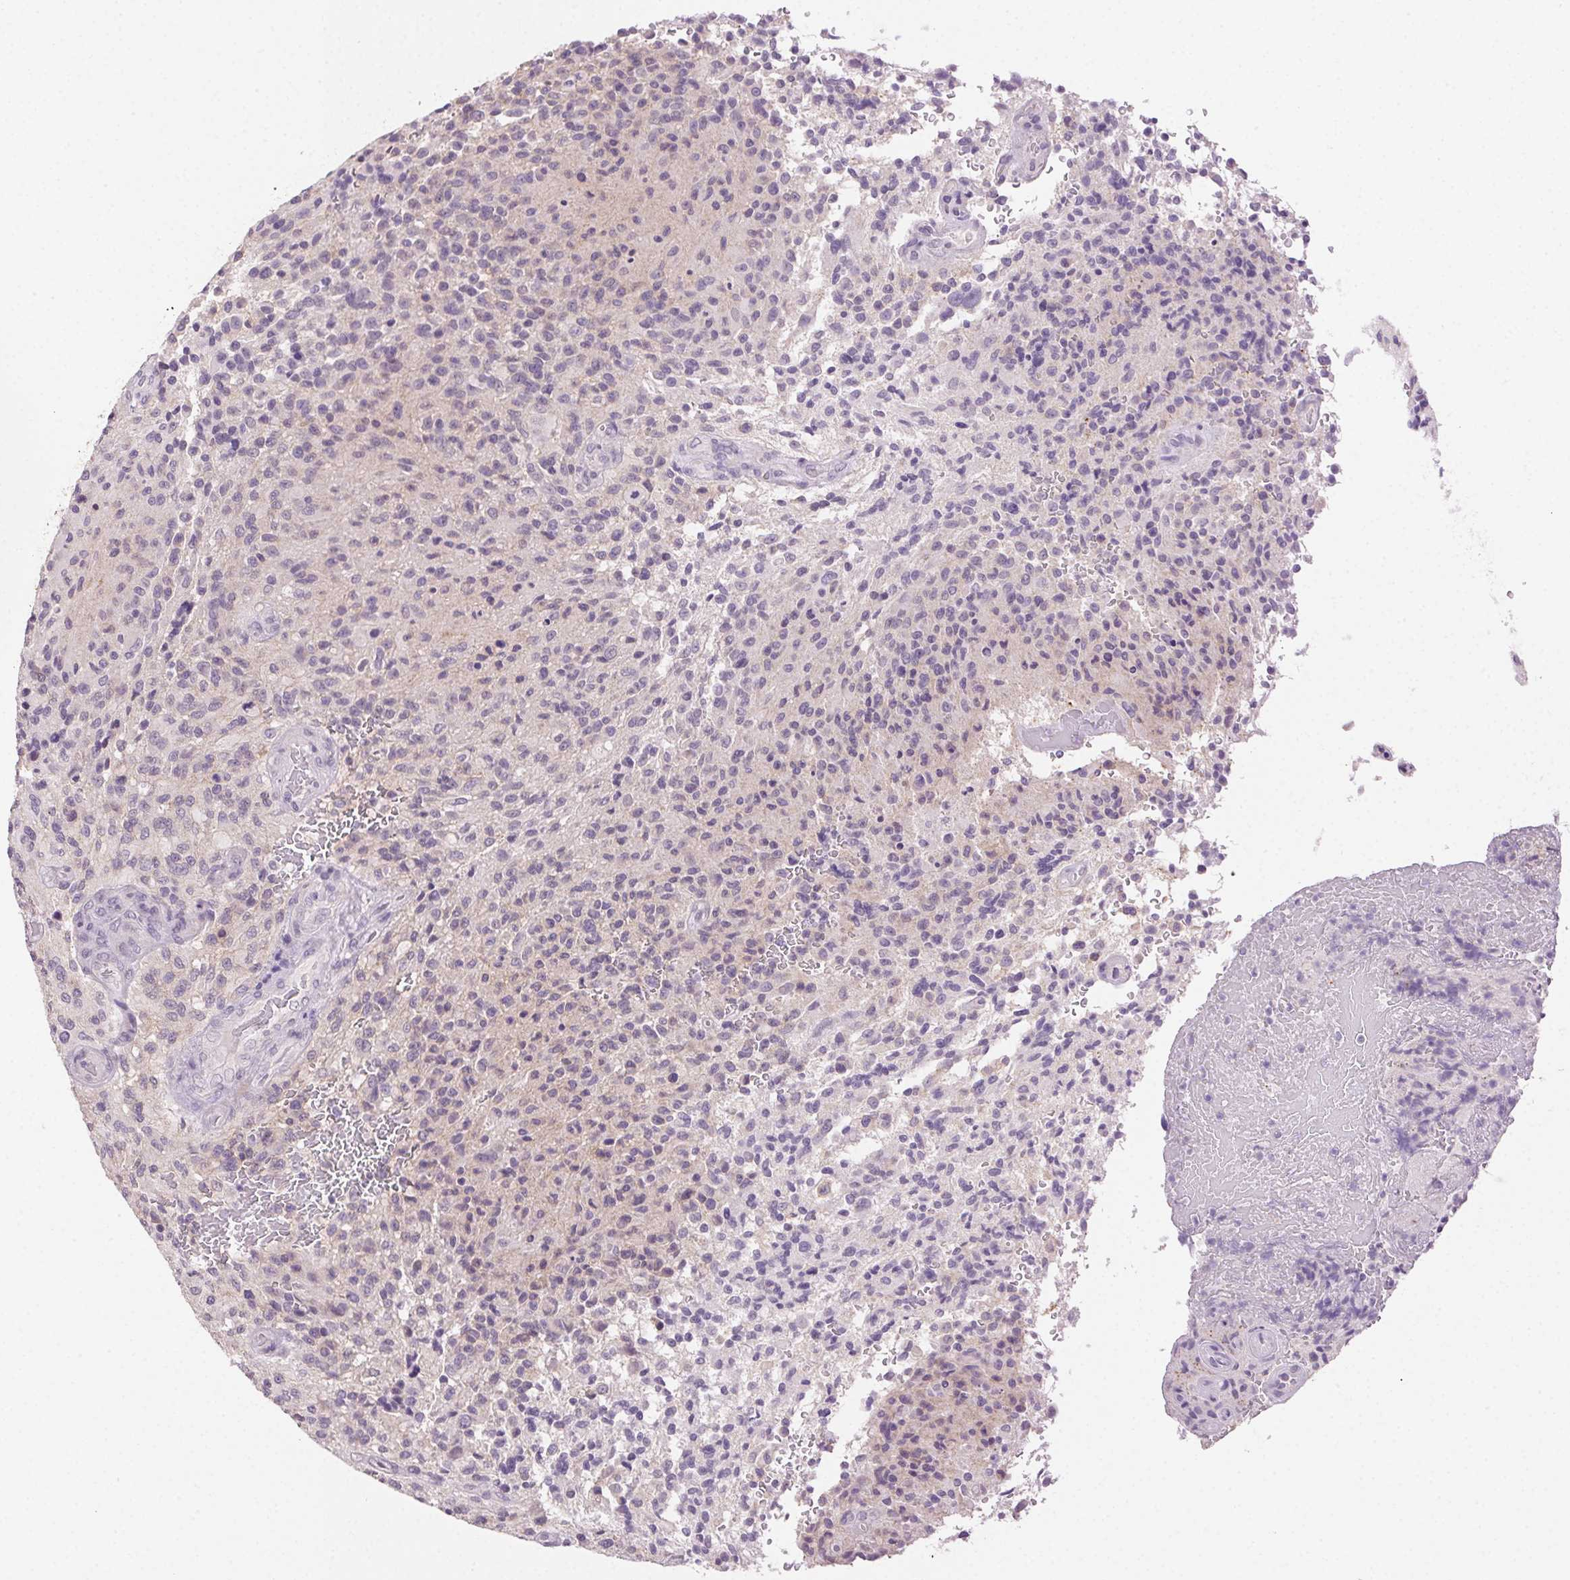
{"staining": {"intensity": "negative", "quantity": "none", "location": "none"}, "tissue": "glioma", "cell_type": "Tumor cells", "image_type": "cancer", "snomed": [{"axis": "morphology", "description": "Normal tissue, NOS"}, {"axis": "morphology", "description": "Glioma, malignant, High grade"}, {"axis": "topography", "description": "Cerebral cortex"}], "caption": "Immunohistochemistry (IHC) image of human malignant high-grade glioma stained for a protein (brown), which exhibits no positivity in tumor cells.", "gene": "AKAP5", "patient": {"sex": "male", "age": 56}}